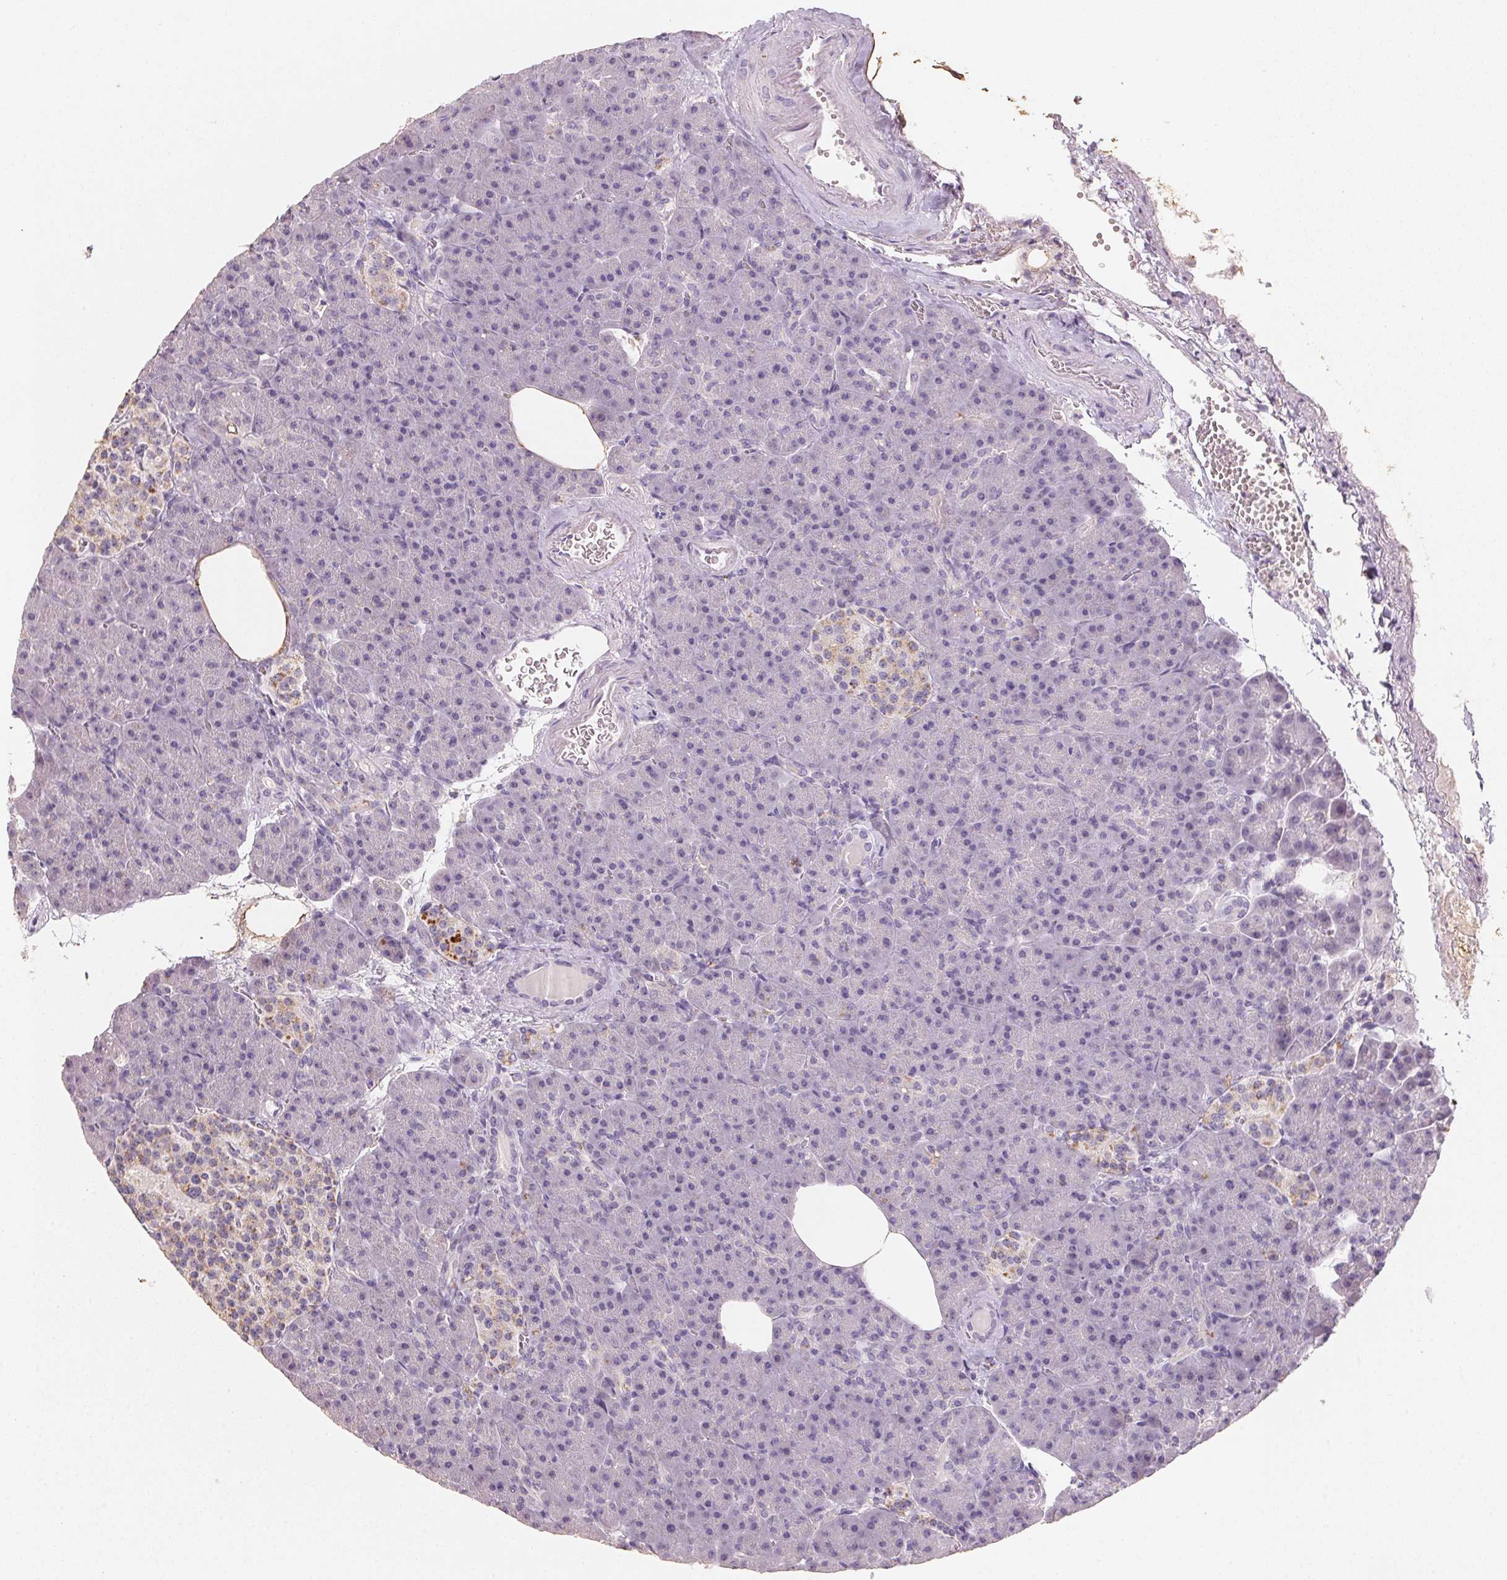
{"staining": {"intensity": "negative", "quantity": "none", "location": "none"}, "tissue": "pancreas", "cell_type": "Exocrine glandular cells", "image_type": "normal", "snomed": [{"axis": "morphology", "description": "Normal tissue, NOS"}, {"axis": "topography", "description": "Pancreas"}], "caption": "This is an IHC photomicrograph of benign human pancreas. There is no staining in exocrine glandular cells.", "gene": "CXCL5", "patient": {"sex": "female", "age": 74}}